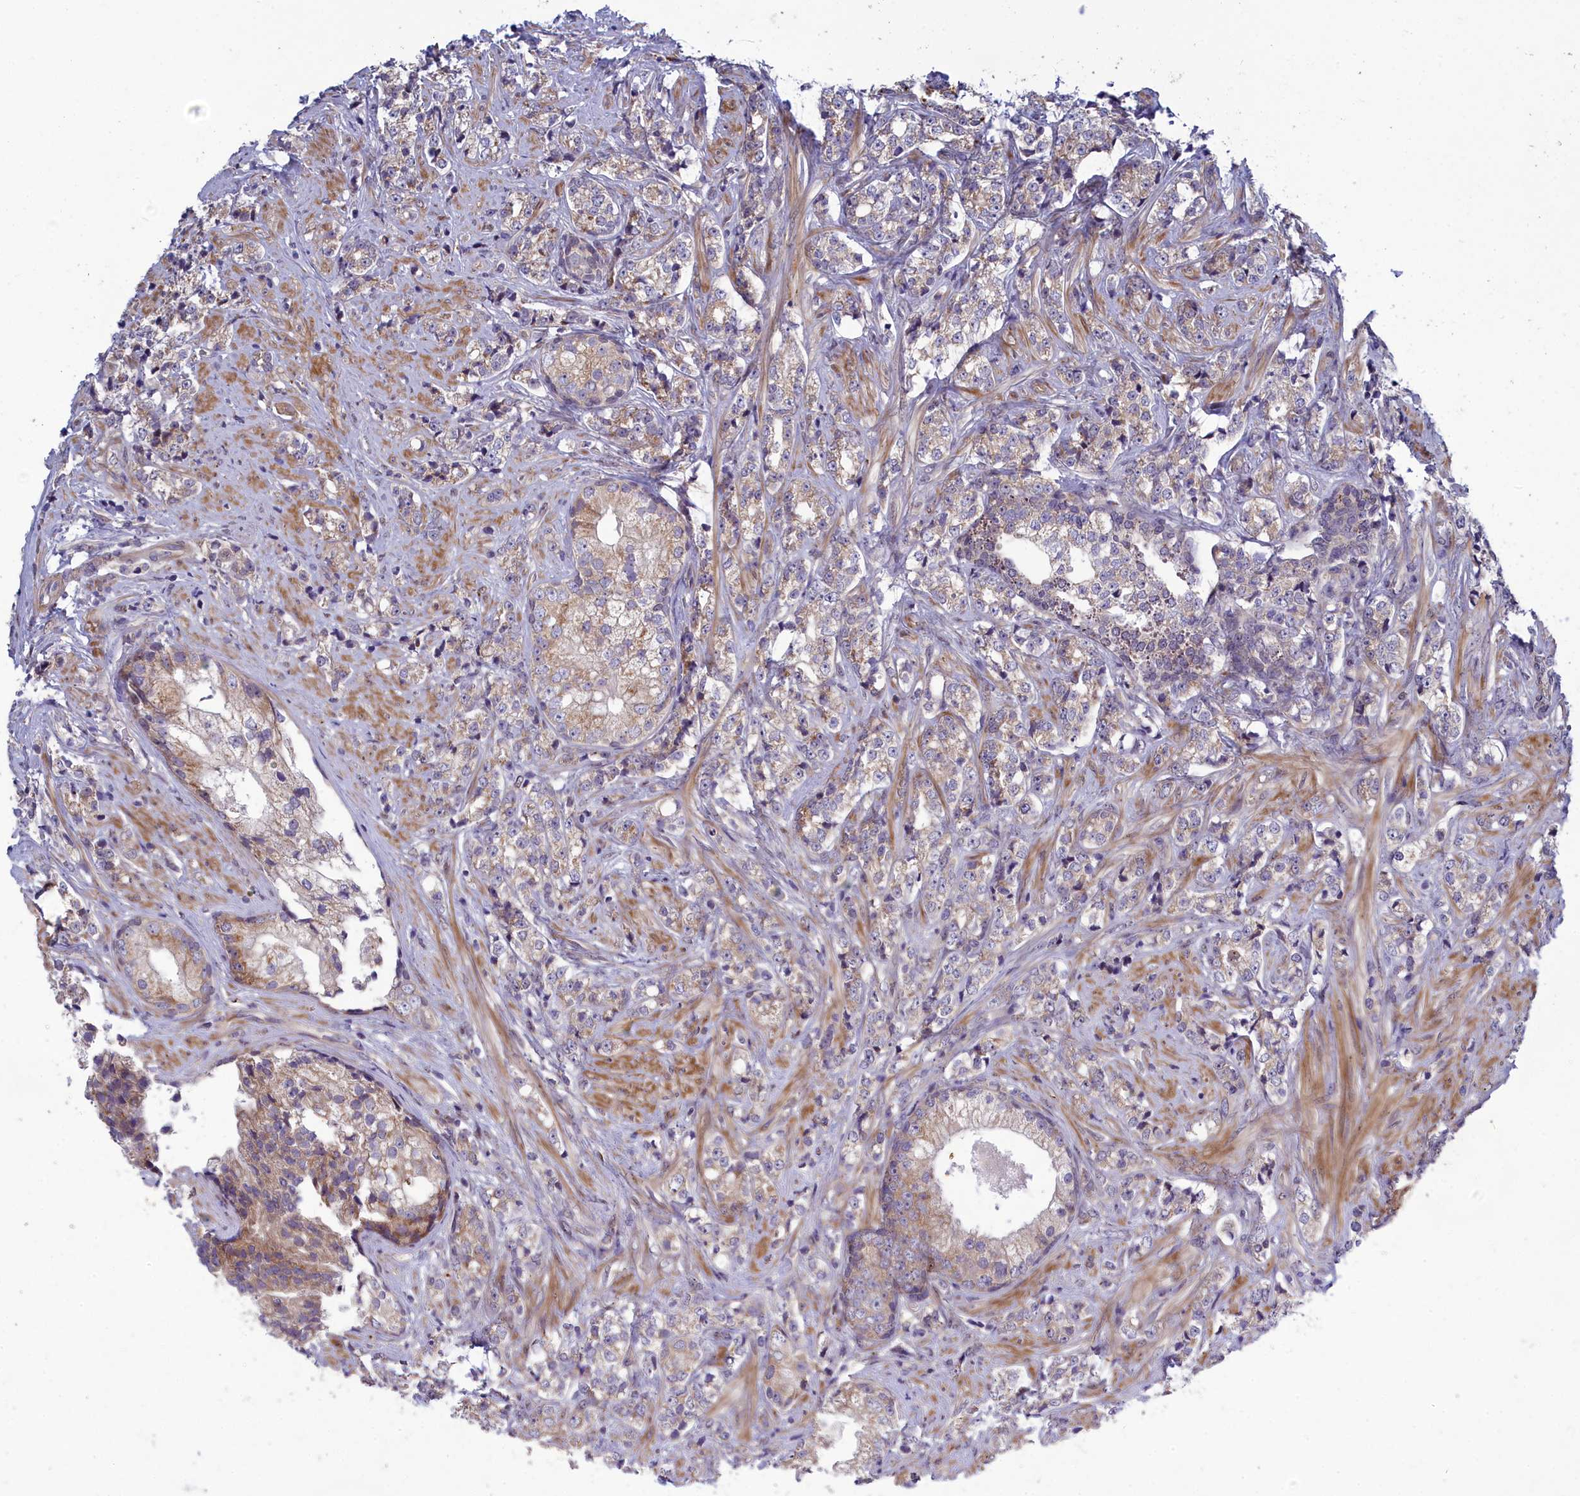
{"staining": {"intensity": "weak", "quantity": "<25%", "location": "cytoplasmic/membranous"}, "tissue": "prostate cancer", "cell_type": "Tumor cells", "image_type": "cancer", "snomed": [{"axis": "morphology", "description": "Adenocarcinoma, High grade"}, {"axis": "topography", "description": "Prostate"}], "caption": "Tumor cells show no significant protein positivity in prostate cancer (adenocarcinoma (high-grade)). (DAB (3,3'-diaminobenzidine) IHC, high magnification).", "gene": "BLTP2", "patient": {"sex": "male", "age": 69}}